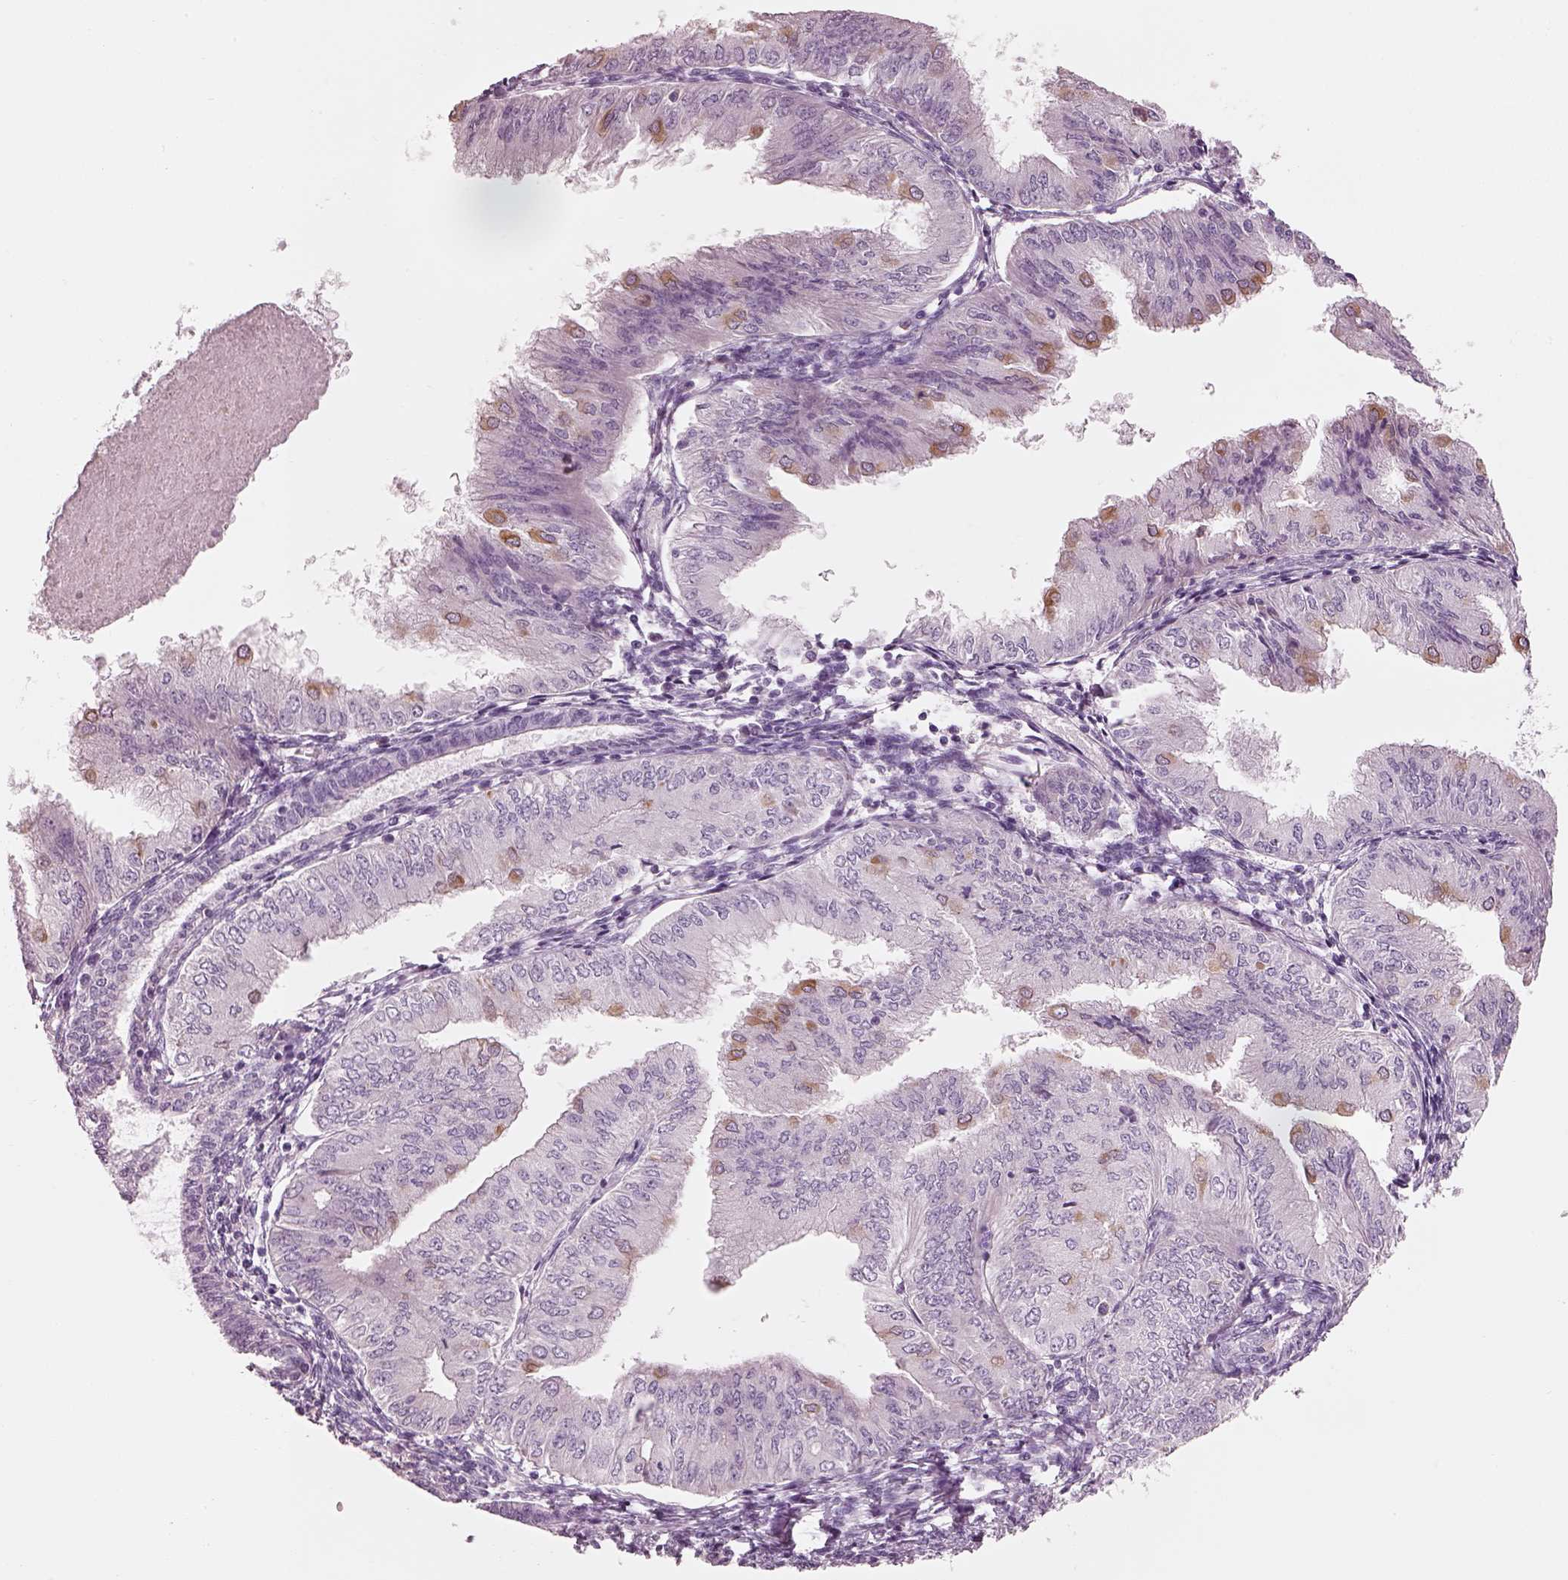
{"staining": {"intensity": "negative", "quantity": "none", "location": "none"}, "tissue": "endometrial cancer", "cell_type": "Tumor cells", "image_type": "cancer", "snomed": [{"axis": "morphology", "description": "Adenocarcinoma, NOS"}, {"axis": "topography", "description": "Endometrium"}], "caption": "Immunohistochemistry micrograph of neoplastic tissue: human endometrial adenocarcinoma stained with DAB demonstrates no significant protein expression in tumor cells.", "gene": "SLC27A2", "patient": {"sex": "female", "age": 53}}